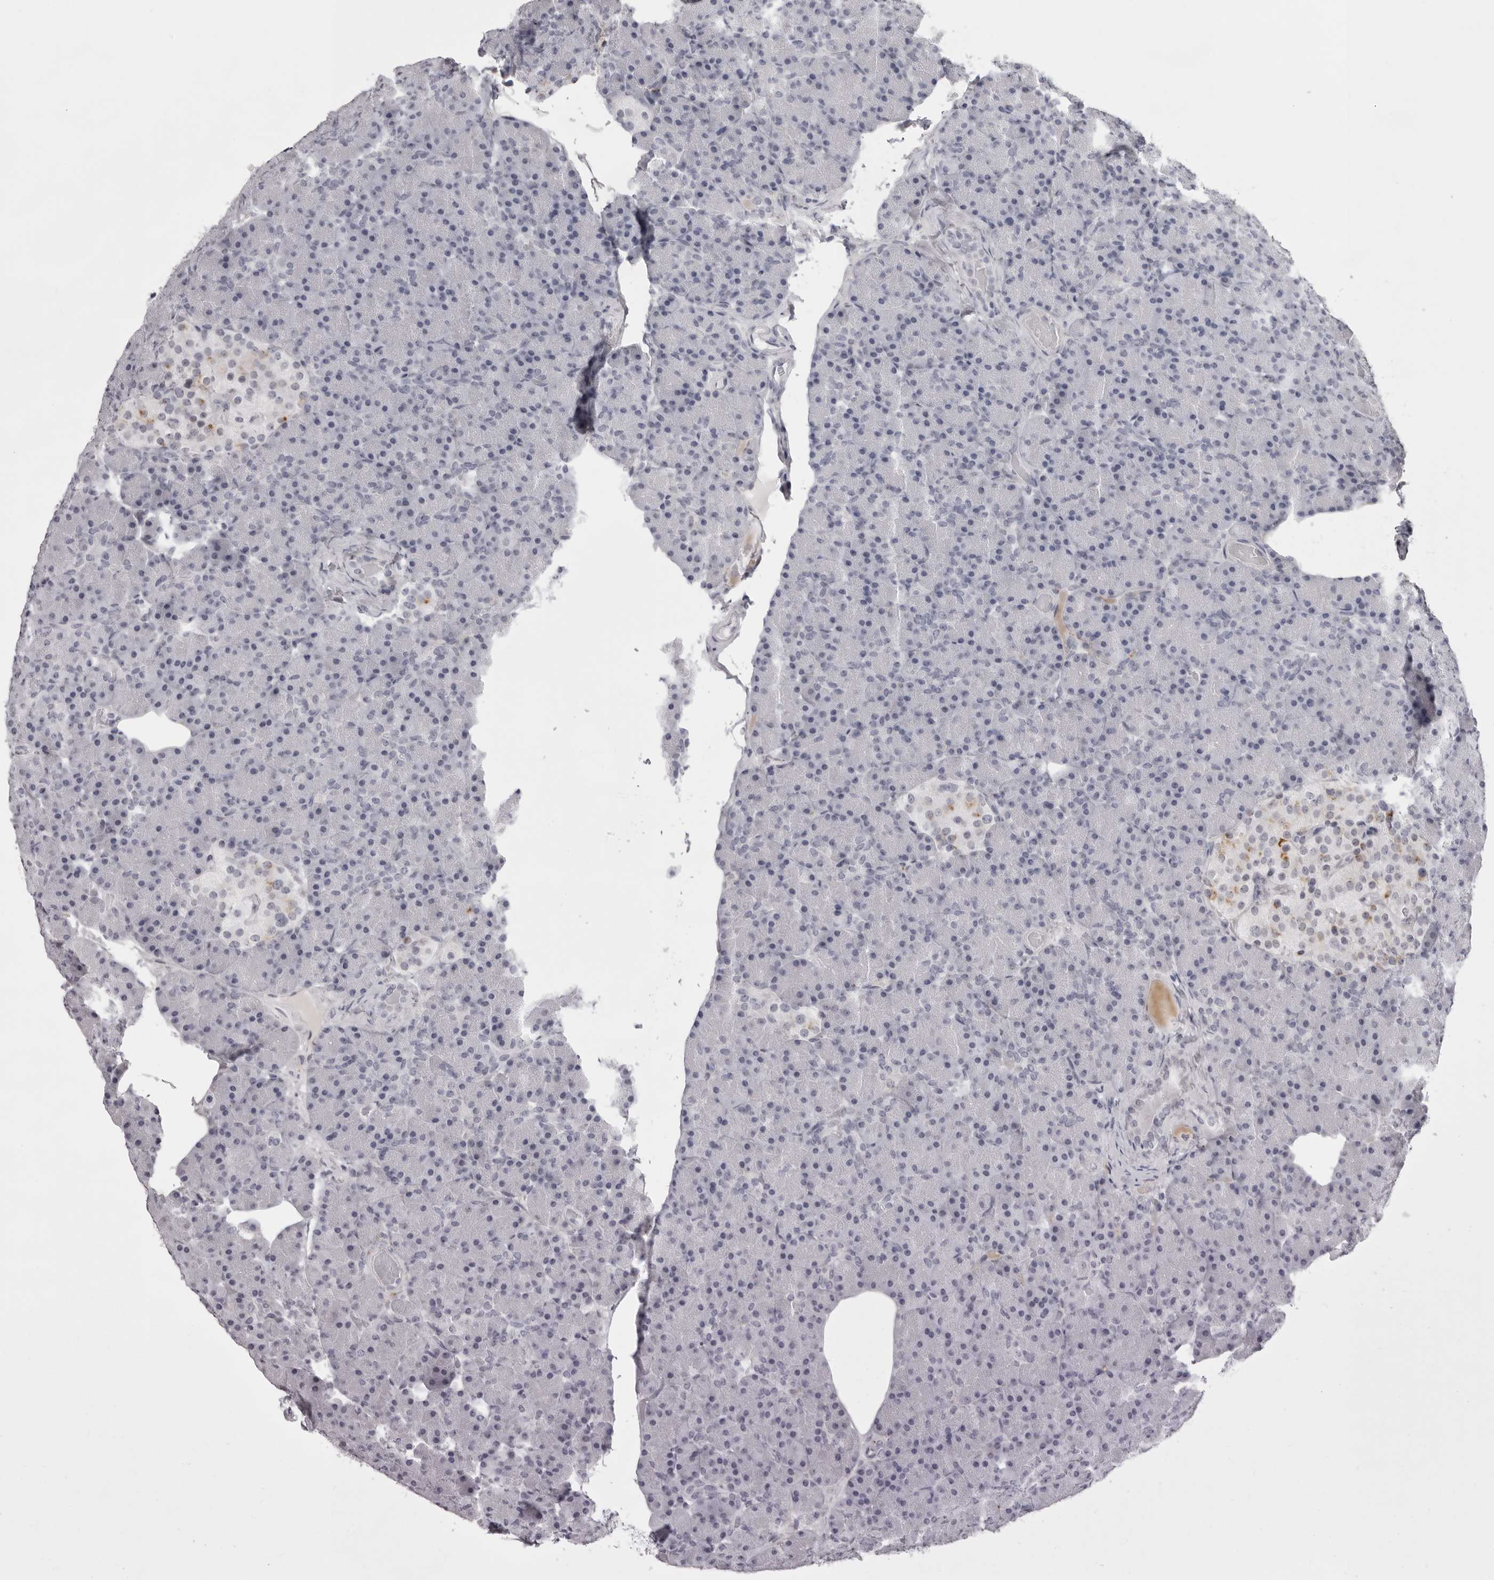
{"staining": {"intensity": "negative", "quantity": "none", "location": "none"}, "tissue": "pancreas", "cell_type": "Exocrine glandular cells", "image_type": "normal", "snomed": [{"axis": "morphology", "description": "Normal tissue, NOS"}, {"axis": "topography", "description": "Pancreas"}], "caption": "Immunohistochemical staining of normal pancreas exhibits no significant positivity in exocrine glandular cells.", "gene": "NUDT18", "patient": {"sex": "female", "age": 43}}